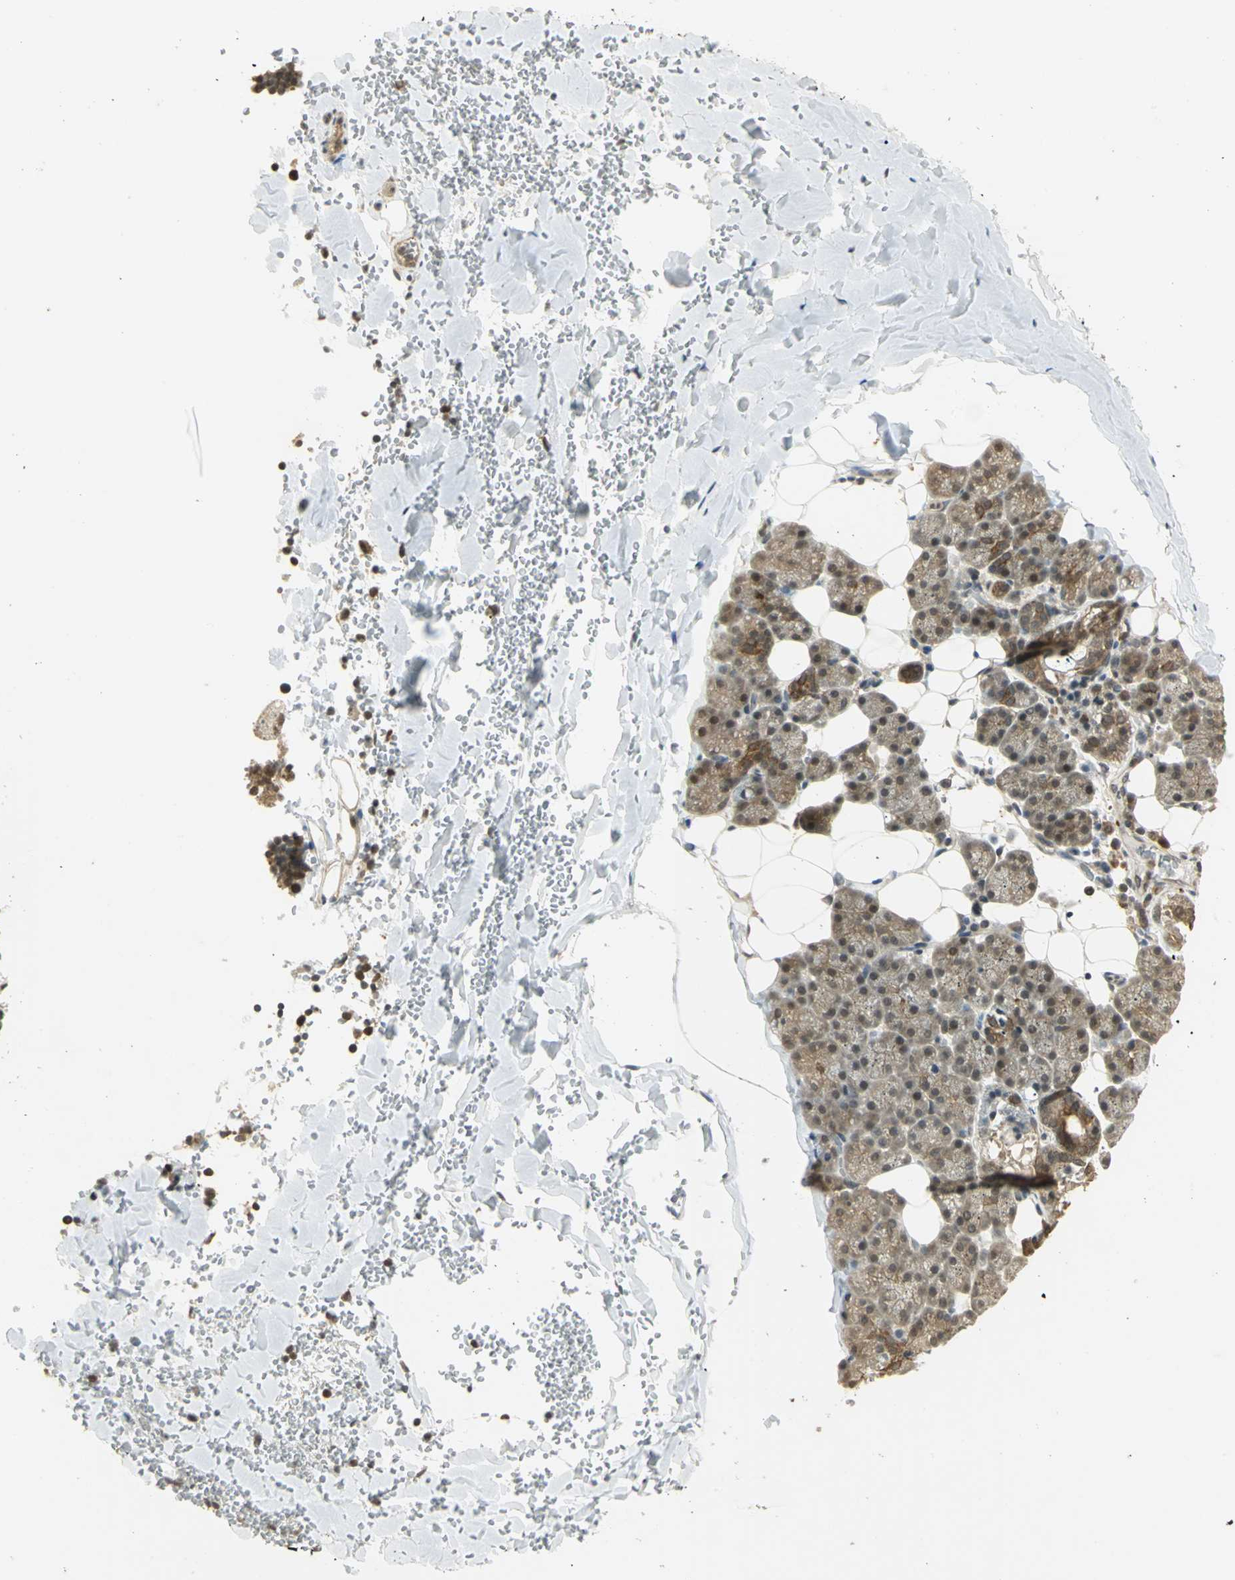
{"staining": {"intensity": "moderate", "quantity": "25%-75%", "location": "cytoplasmic/membranous,nuclear"}, "tissue": "salivary gland", "cell_type": "Glandular cells", "image_type": "normal", "snomed": [{"axis": "morphology", "description": "Normal tissue, NOS"}, {"axis": "topography", "description": "Lymph node"}, {"axis": "topography", "description": "Salivary gland"}], "caption": "The histopathology image reveals a brown stain indicating the presence of a protein in the cytoplasmic/membranous,nuclear of glandular cells in salivary gland. Immunohistochemistry (ihc) stains the protein in brown and the nuclei are stained blue.", "gene": "CDC34", "patient": {"sex": "male", "age": 8}}